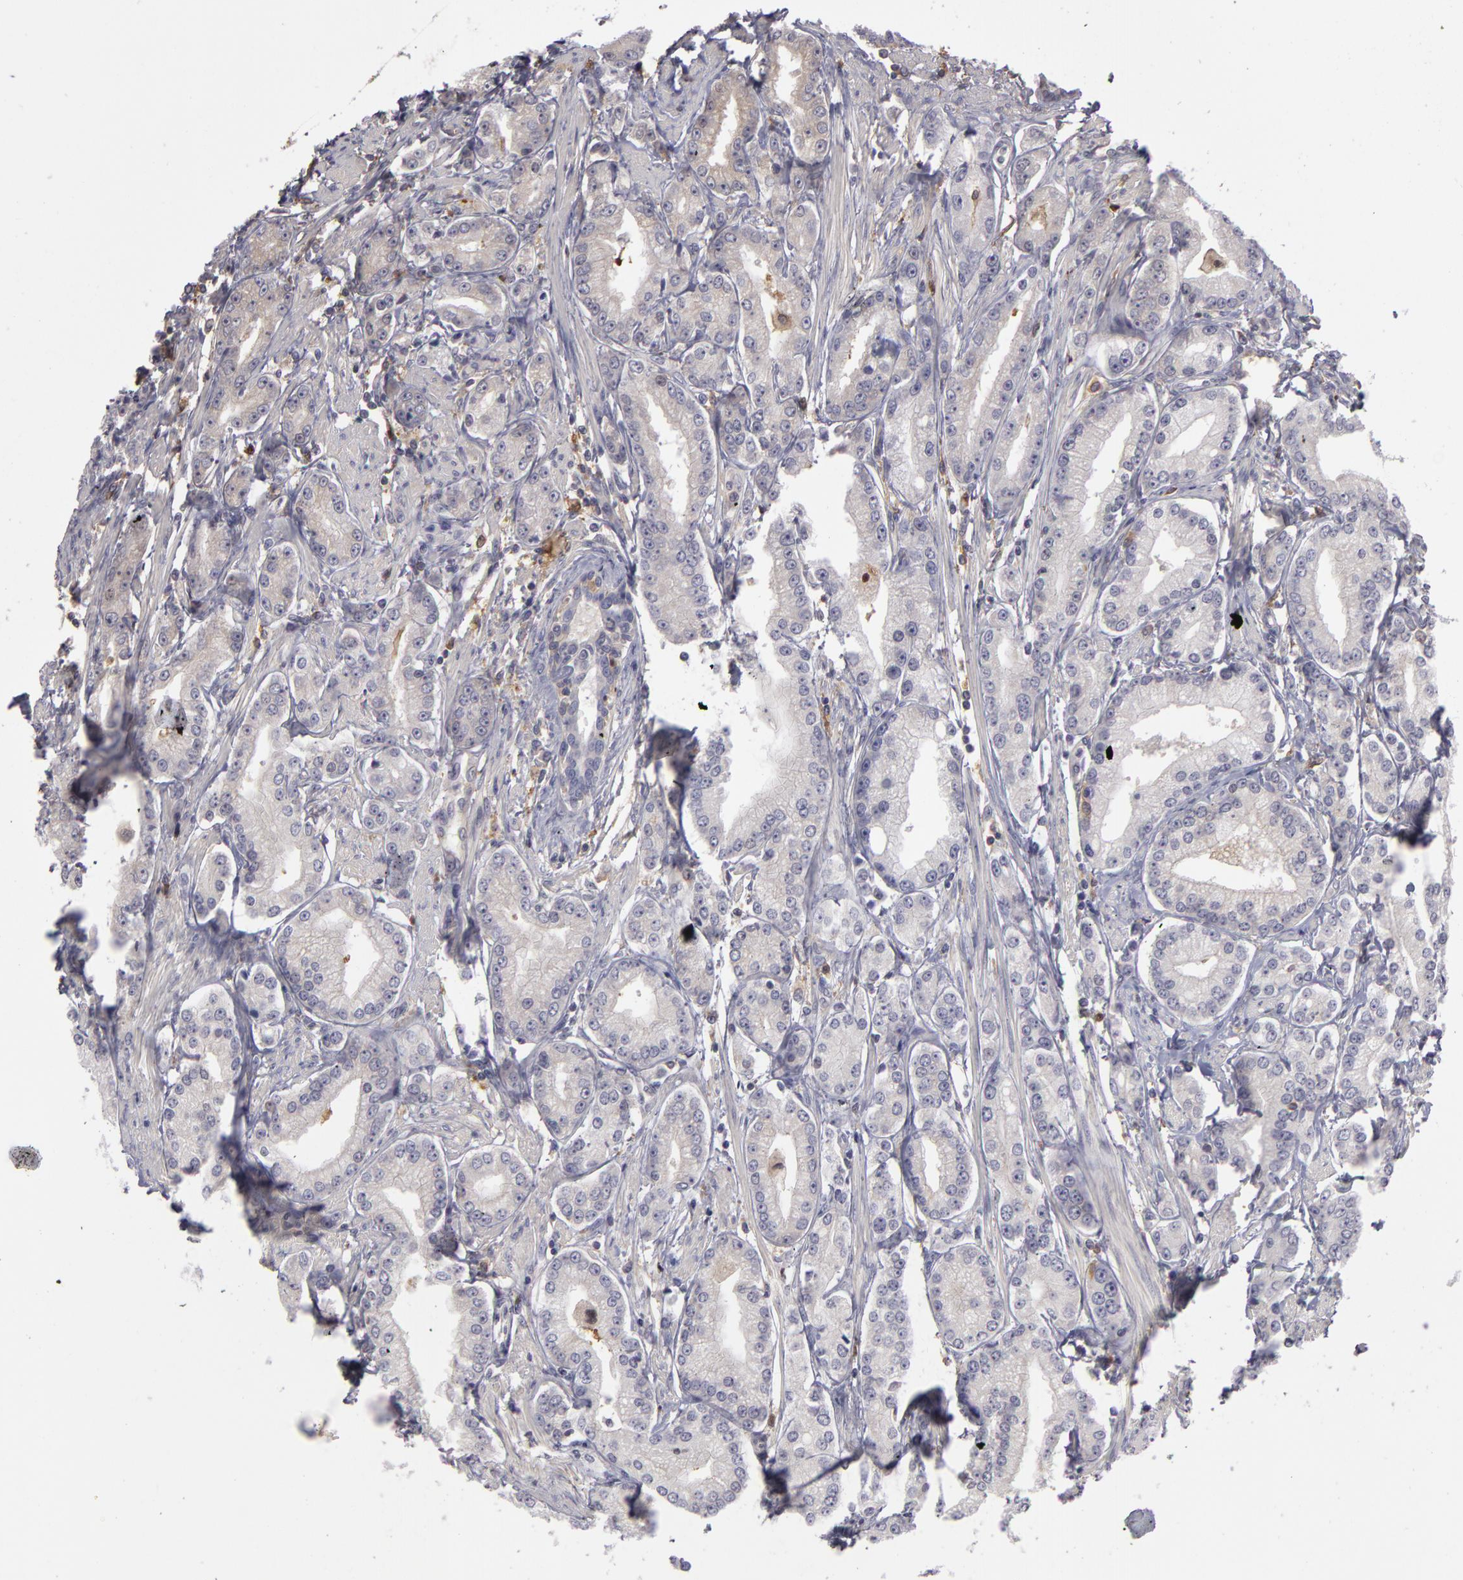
{"staining": {"intensity": "negative", "quantity": "none", "location": "none"}, "tissue": "prostate cancer", "cell_type": "Tumor cells", "image_type": "cancer", "snomed": [{"axis": "morphology", "description": "Adenocarcinoma, Medium grade"}, {"axis": "topography", "description": "Prostate"}], "caption": "Tumor cells show no significant expression in adenocarcinoma (medium-grade) (prostate).", "gene": "GNPDA1", "patient": {"sex": "male", "age": 72}}